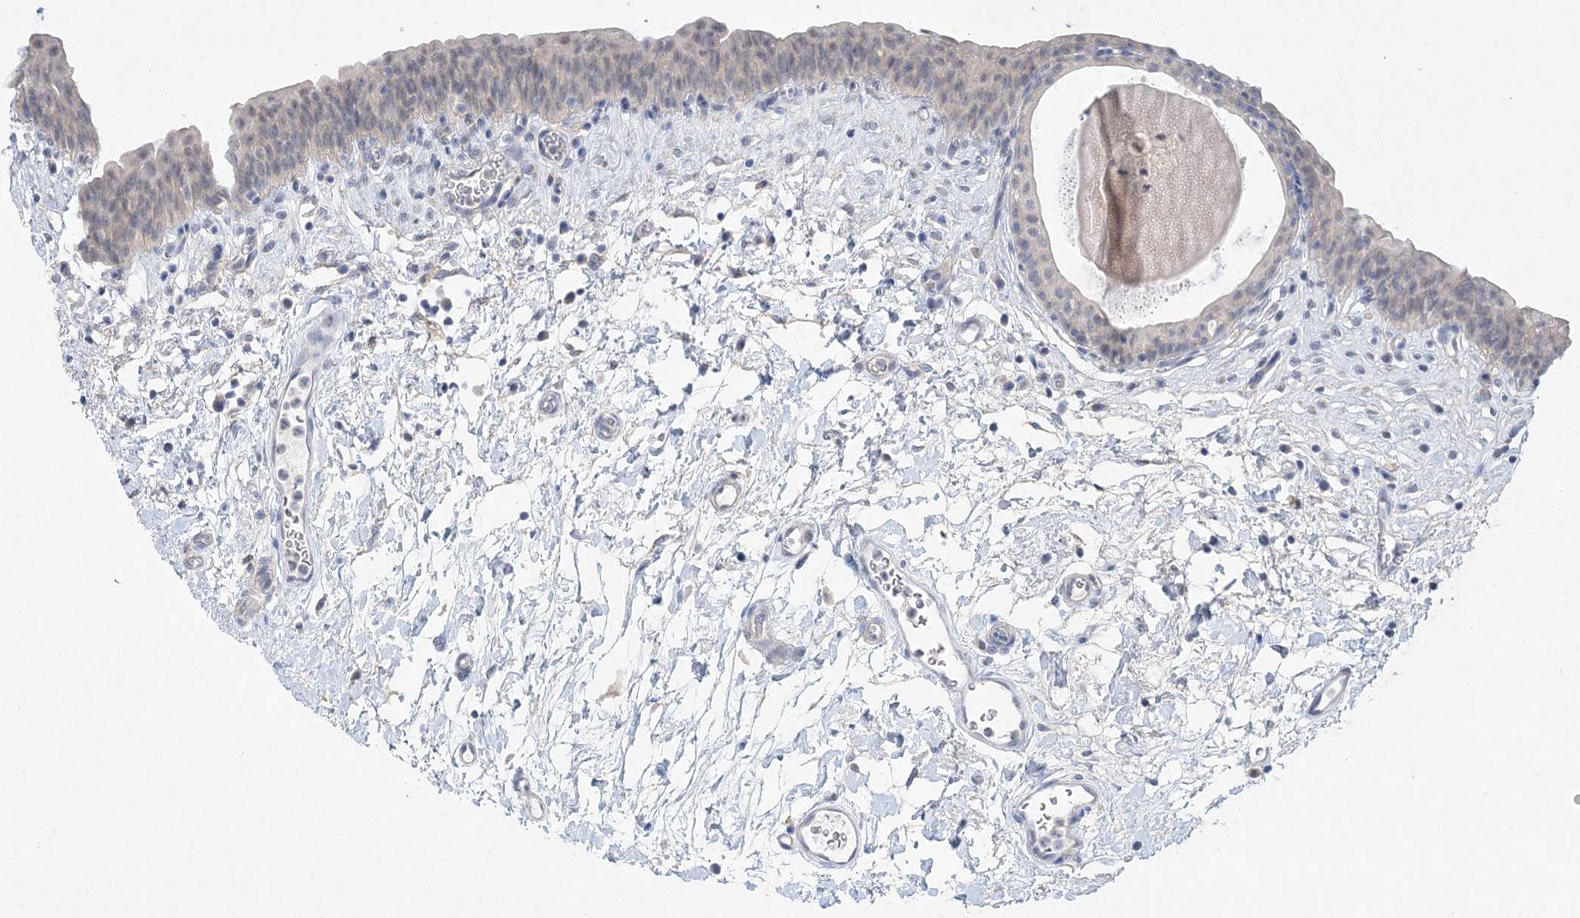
{"staining": {"intensity": "negative", "quantity": "none", "location": "none"}, "tissue": "urinary bladder", "cell_type": "Urothelial cells", "image_type": "normal", "snomed": [{"axis": "morphology", "description": "Normal tissue, NOS"}, {"axis": "topography", "description": "Urinary bladder"}], "caption": "Urinary bladder stained for a protein using immunohistochemistry reveals no expression urothelial cells.", "gene": "MAT2B", "patient": {"sex": "male", "age": 83}}